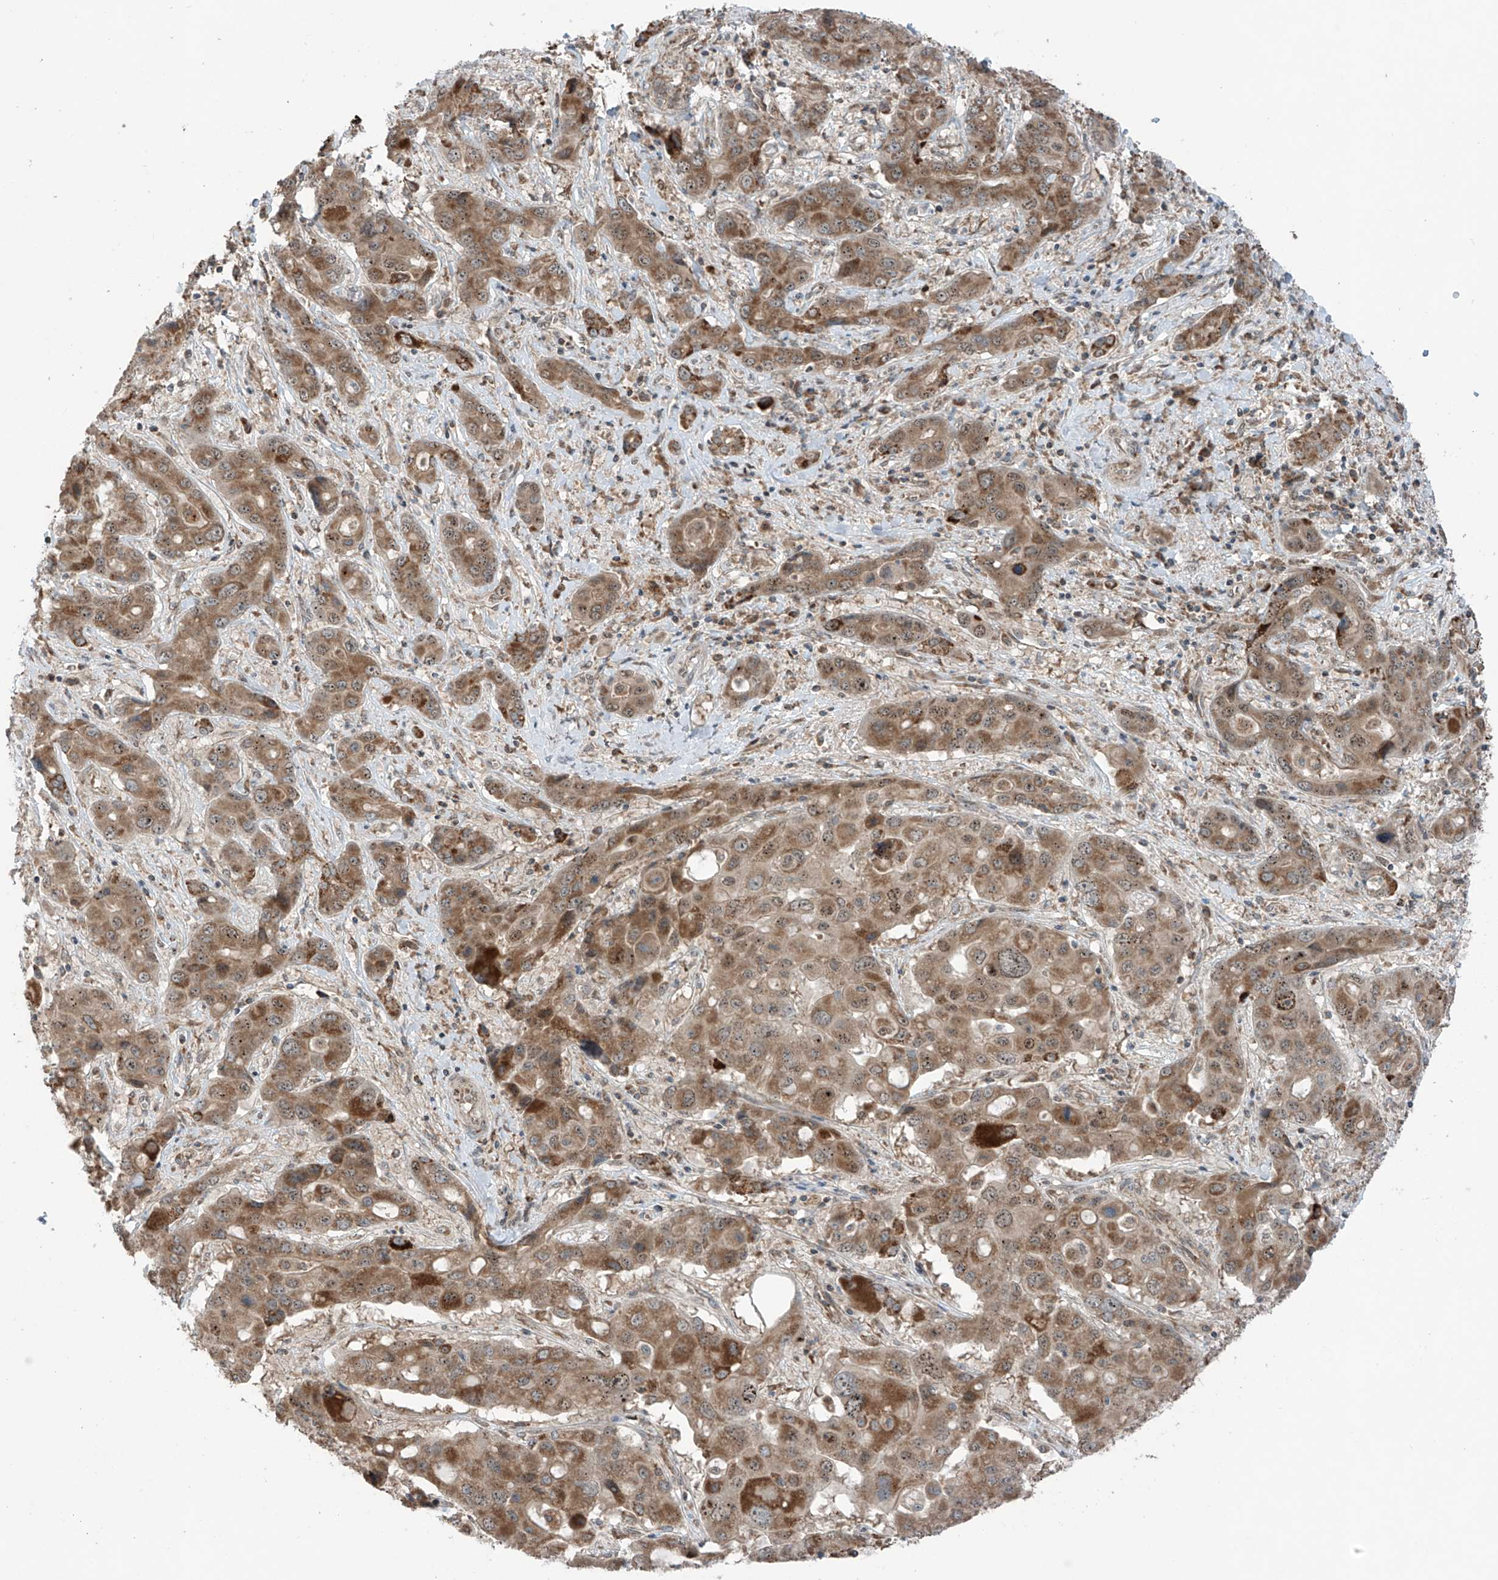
{"staining": {"intensity": "strong", "quantity": "25%-75%", "location": "cytoplasmic/membranous"}, "tissue": "liver cancer", "cell_type": "Tumor cells", "image_type": "cancer", "snomed": [{"axis": "morphology", "description": "Cholangiocarcinoma"}, {"axis": "topography", "description": "Liver"}], "caption": "DAB (3,3'-diaminobenzidine) immunohistochemical staining of liver cholangiocarcinoma reveals strong cytoplasmic/membranous protein positivity in approximately 25%-75% of tumor cells. (DAB IHC with brightfield microscopy, high magnification).", "gene": "SAMD3", "patient": {"sex": "male", "age": 67}}